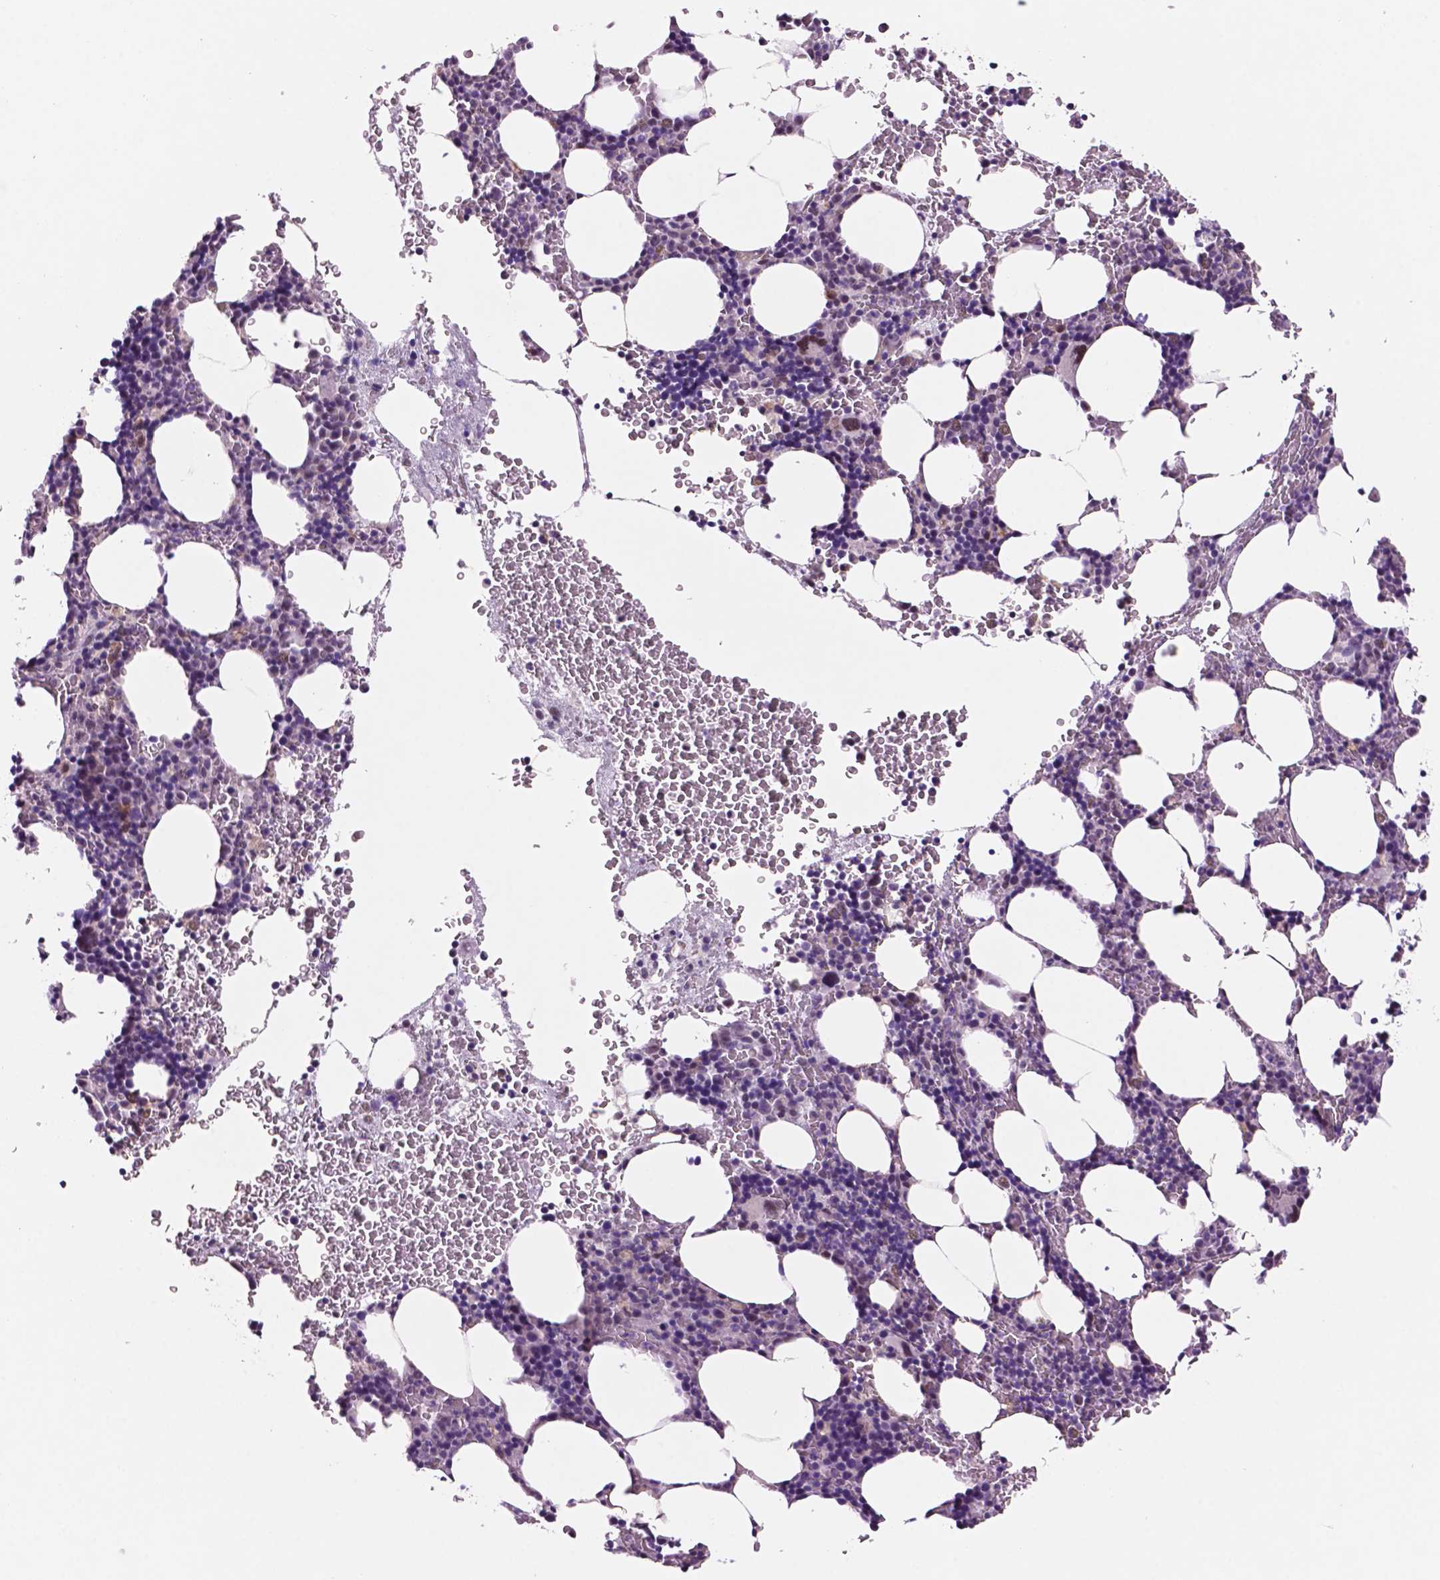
{"staining": {"intensity": "moderate", "quantity": "<25%", "location": "nuclear"}, "tissue": "bone marrow", "cell_type": "Hematopoietic cells", "image_type": "normal", "snomed": [{"axis": "morphology", "description": "Normal tissue, NOS"}, {"axis": "topography", "description": "Bone marrow"}], "caption": "Protein analysis of normal bone marrow exhibits moderate nuclear positivity in about <25% of hematopoietic cells.", "gene": "NCOR1", "patient": {"sex": "male", "age": 77}}